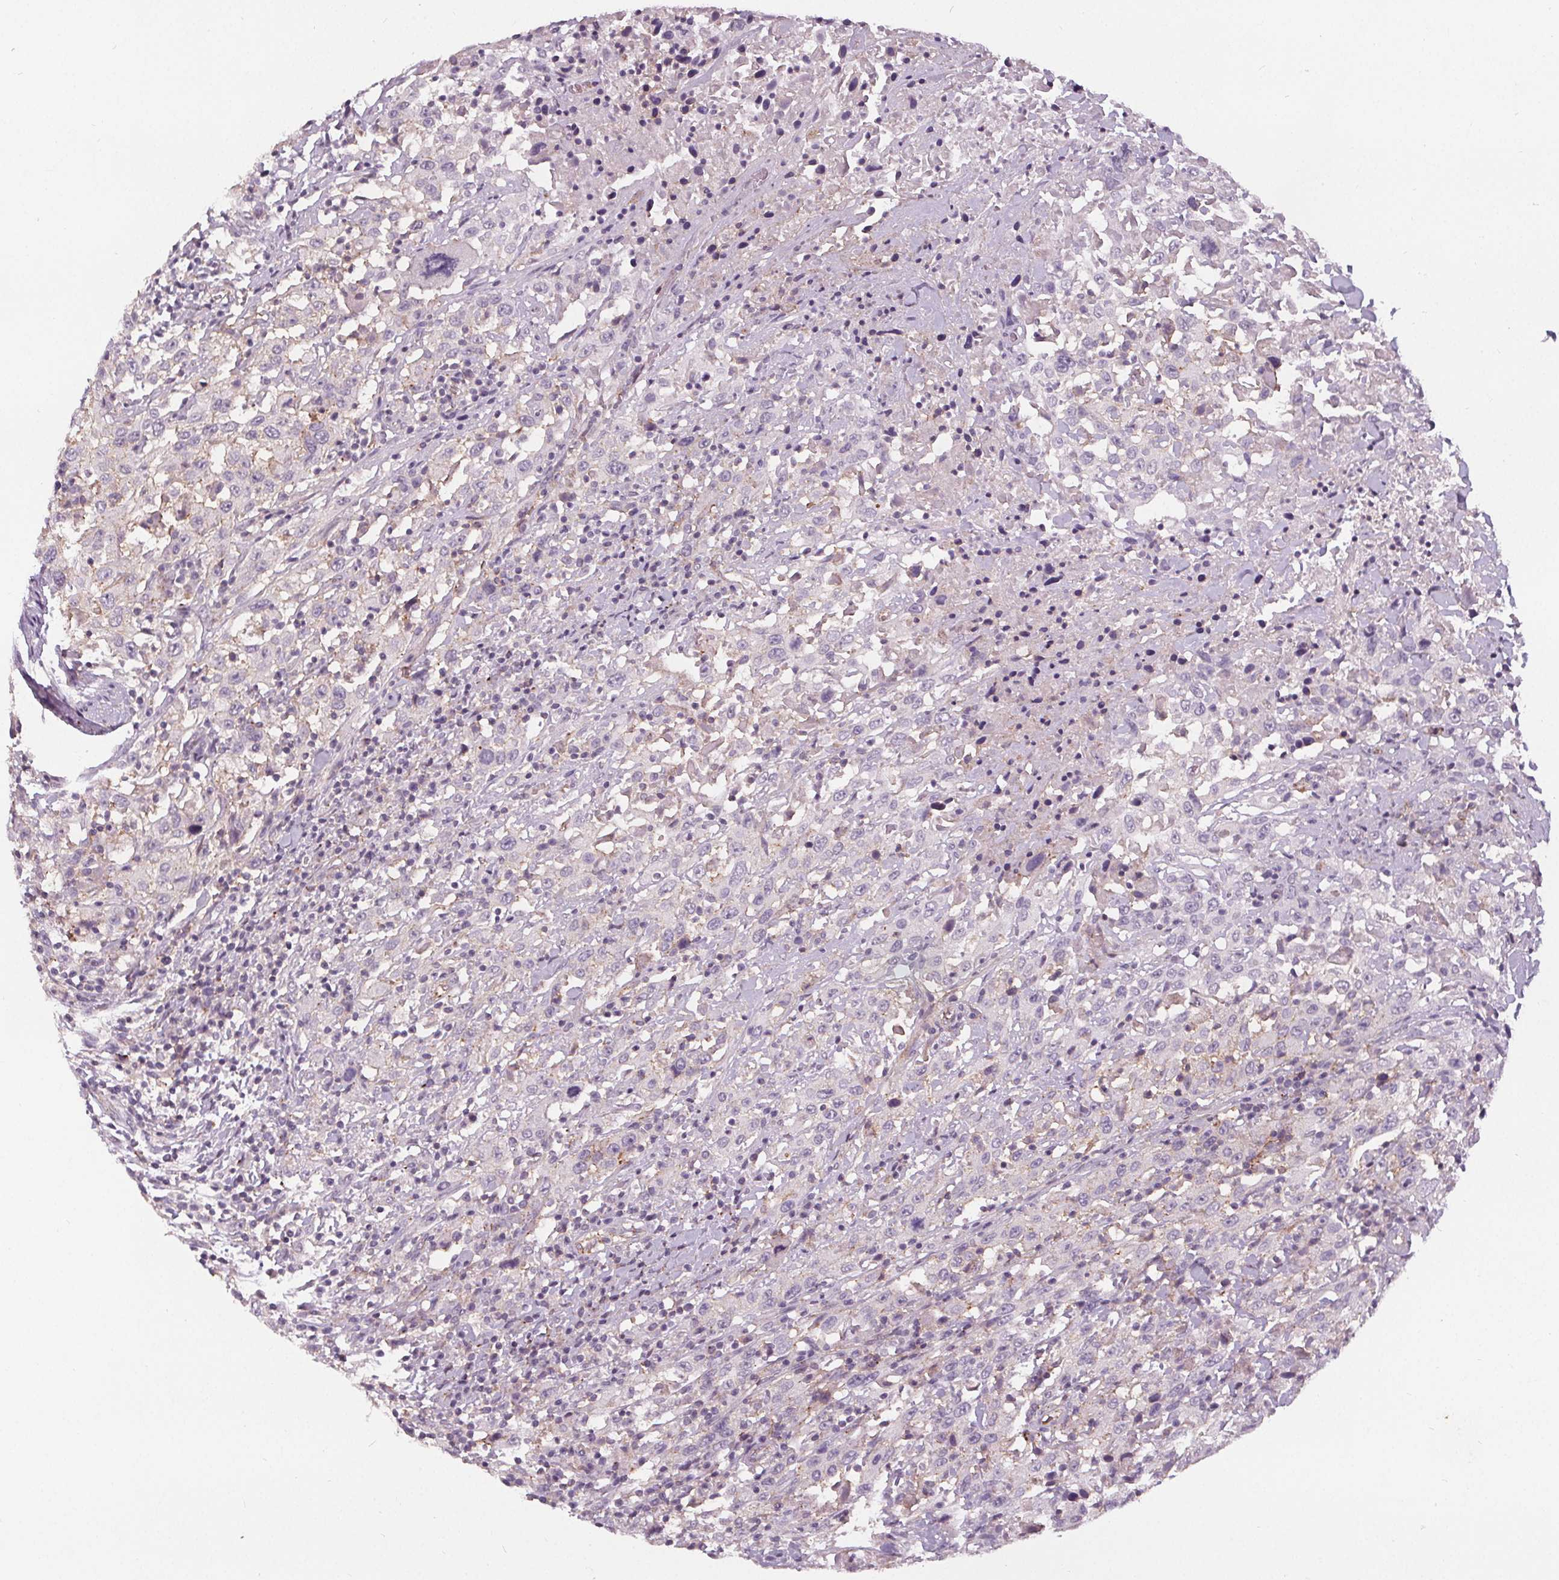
{"staining": {"intensity": "negative", "quantity": "none", "location": "none"}, "tissue": "urothelial cancer", "cell_type": "Tumor cells", "image_type": "cancer", "snomed": [{"axis": "morphology", "description": "Urothelial carcinoma, High grade"}, {"axis": "topography", "description": "Urinary bladder"}], "caption": "Immunohistochemistry (IHC) micrograph of human urothelial cancer stained for a protein (brown), which exhibits no staining in tumor cells.", "gene": "ATP1A1", "patient": {"sex": "male", "age": 61}}